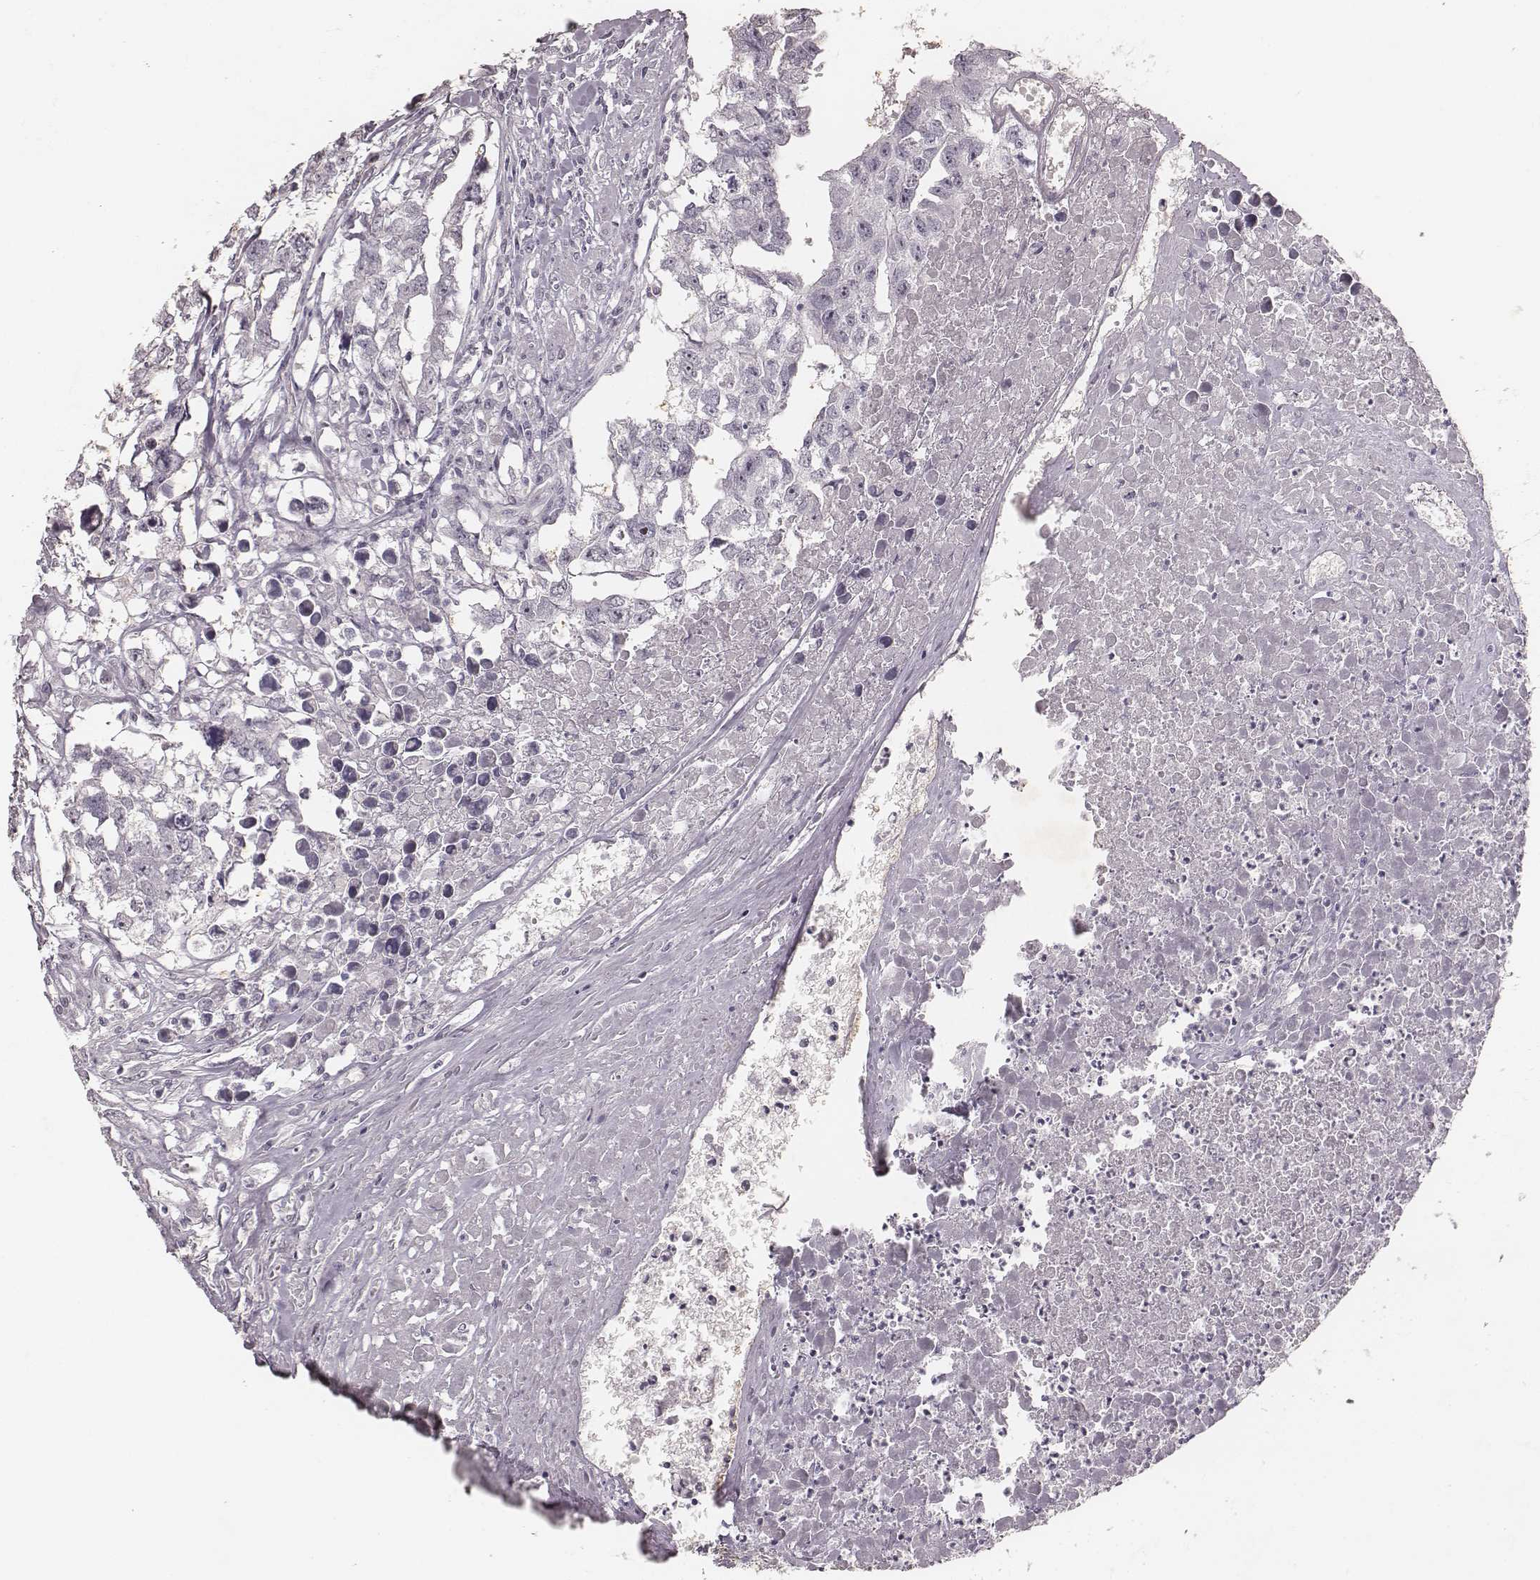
{"staining": {"intensity": "moderate", "quantity": "<25%", "location": "nuclear"}, "tissue": "testis cancer", "cell_type": "Tumor cells", "image_type": "cancer", "snomed": [{"axis": "morphology", "description": "Carcinoma, Embryonal, NOS"}, {"axis": "morphology", "description": "Teratoma, malignant, NOS"}, {"axis": "topography", "description": "Testis"}], "caption": "Immunohistochemistry (IHC) of malignant teratoma (testis) shows low levels of moderate nuclear staining in about <25% of tumor cells.", "gene": "MADCAM1", "patient": {"sex": "male", "age": 44}}